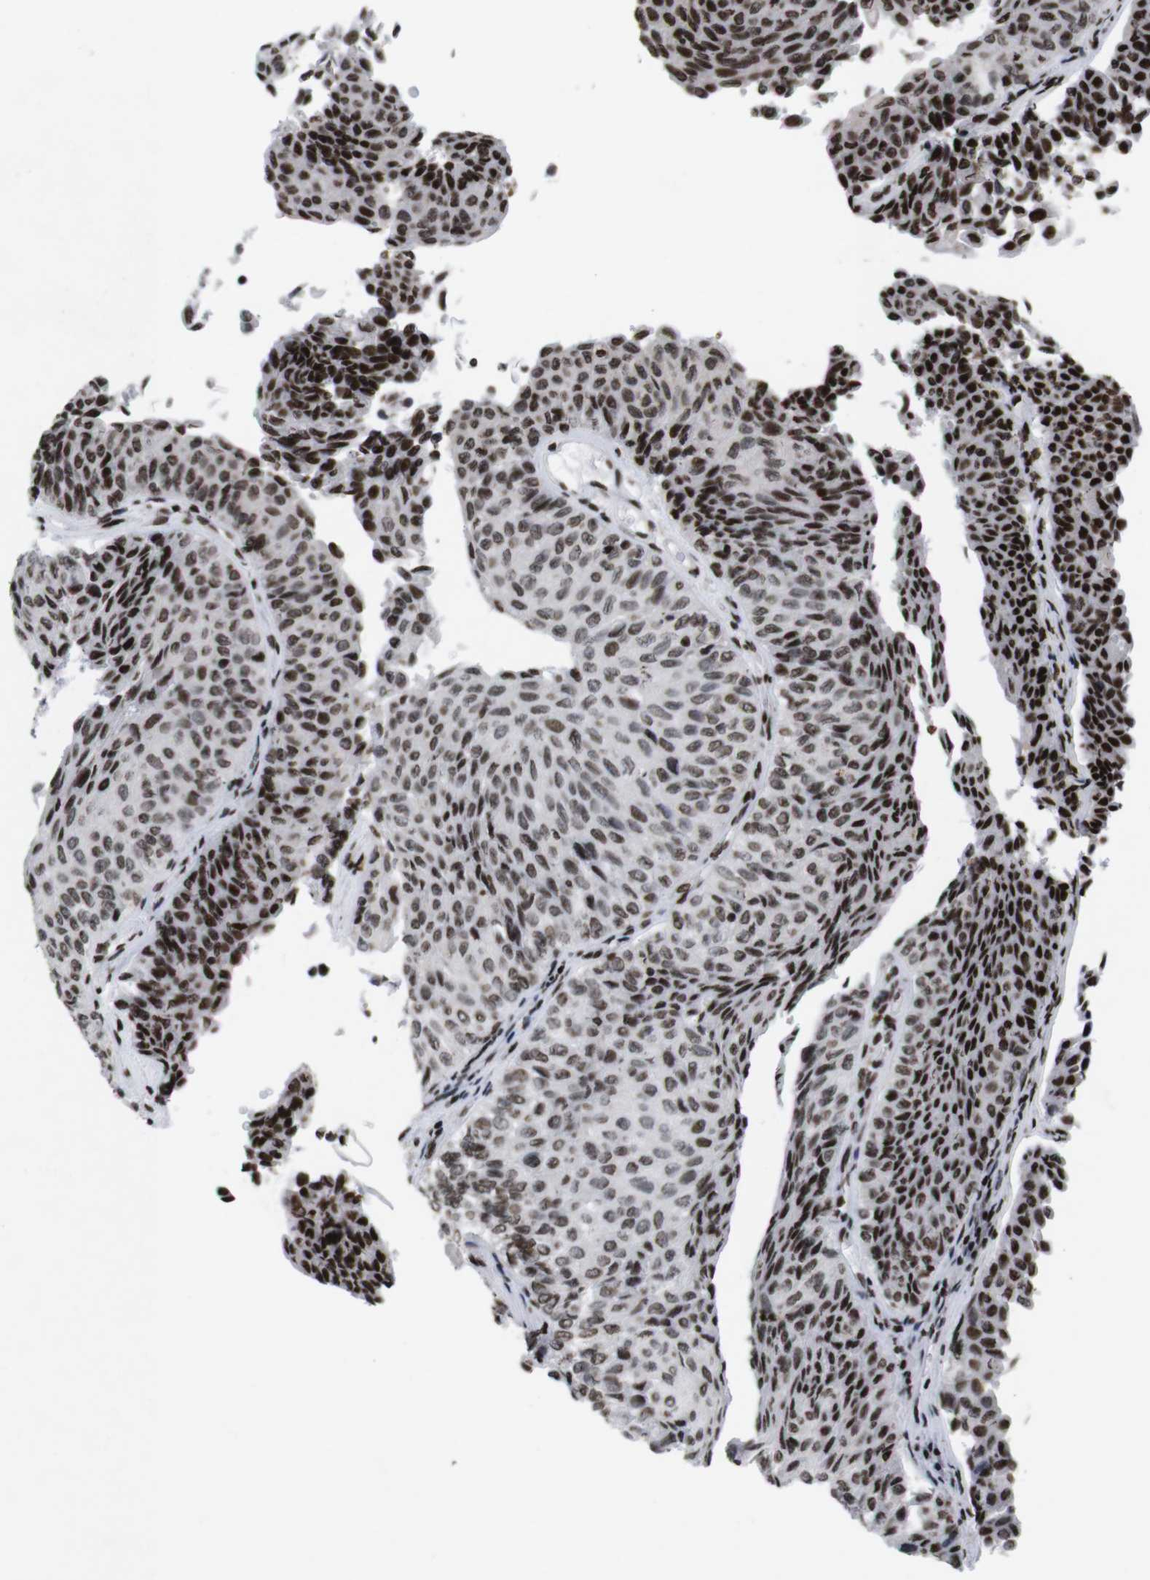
{"staining": {"intensity": "strong", "quantity": ">75%", "location": "nuclear"}, "tissue": "urothelial cancer", "cell_type": "Tumor cells", "image_type": "cancer", "snomed": [{"axis": "morphology", "description": "Urothelial carcinoma, Low grade"}, {"axis": "topography", "description": "Urinary bladder"}], "caption": "Strong nuclear positivity for a protein is present in approximately >75% of tumor cells of urothelial cancer using IHC.", "gene": "MAGEH1", "patient": {"sex": "male", "age": 78}}